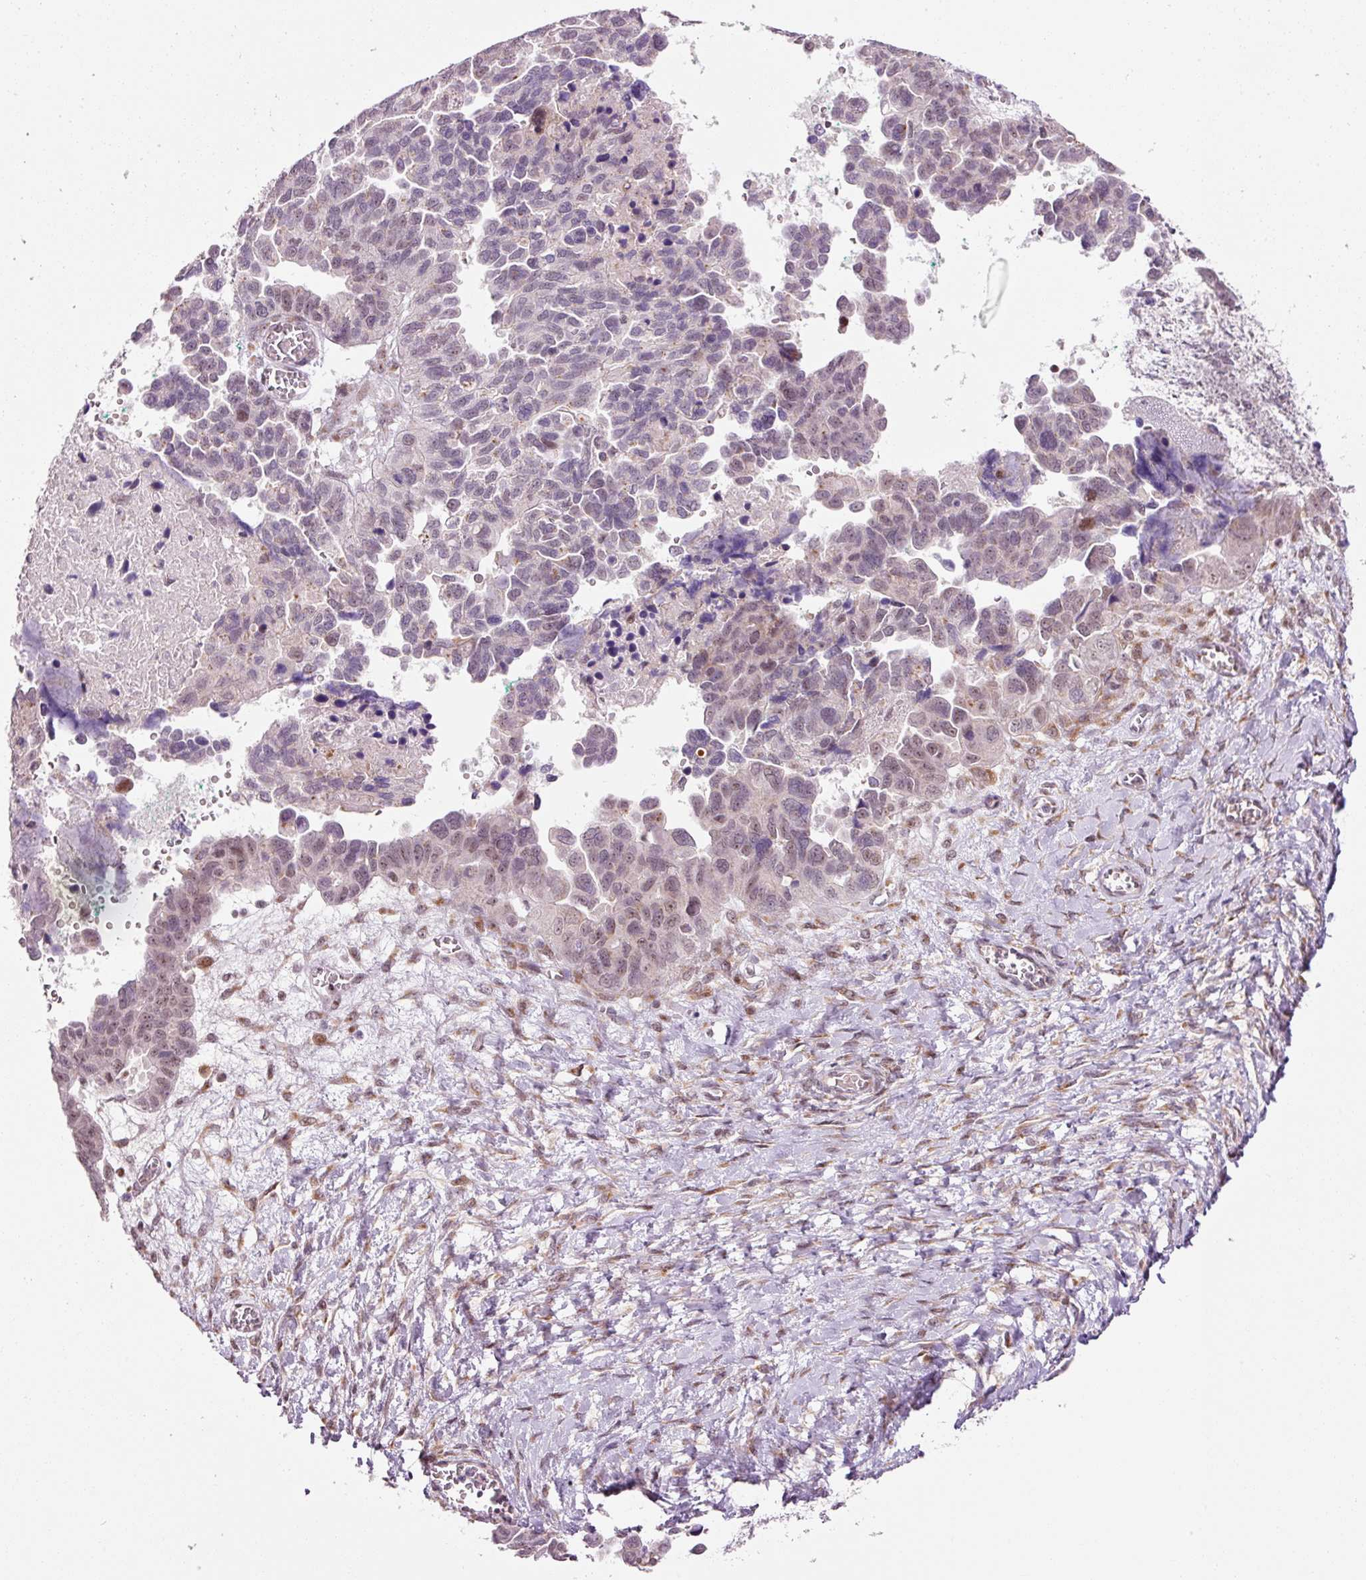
{"staining": {"intensity": "weak", "quantity": "<25%", "location": "nuclear"}, "tissue": "ovarian cancer", "cell_type": "Tumor cells", "image_type": "cancer", "snomed": [{"axis": "morphology", "description": "Cystadenocarcinoma, serous, NOS"}, {"axis": "topography", "description": "Ovary"}], "caption": "DAB immunohistochemical staining of serous cystadenocarcinoma (ovarian) exhibits no significant expression in tumor cells. Nuclei are stained in blue.", "gene": "ANKRD20A1", "patient": {"sex": "female", "age": 64}}